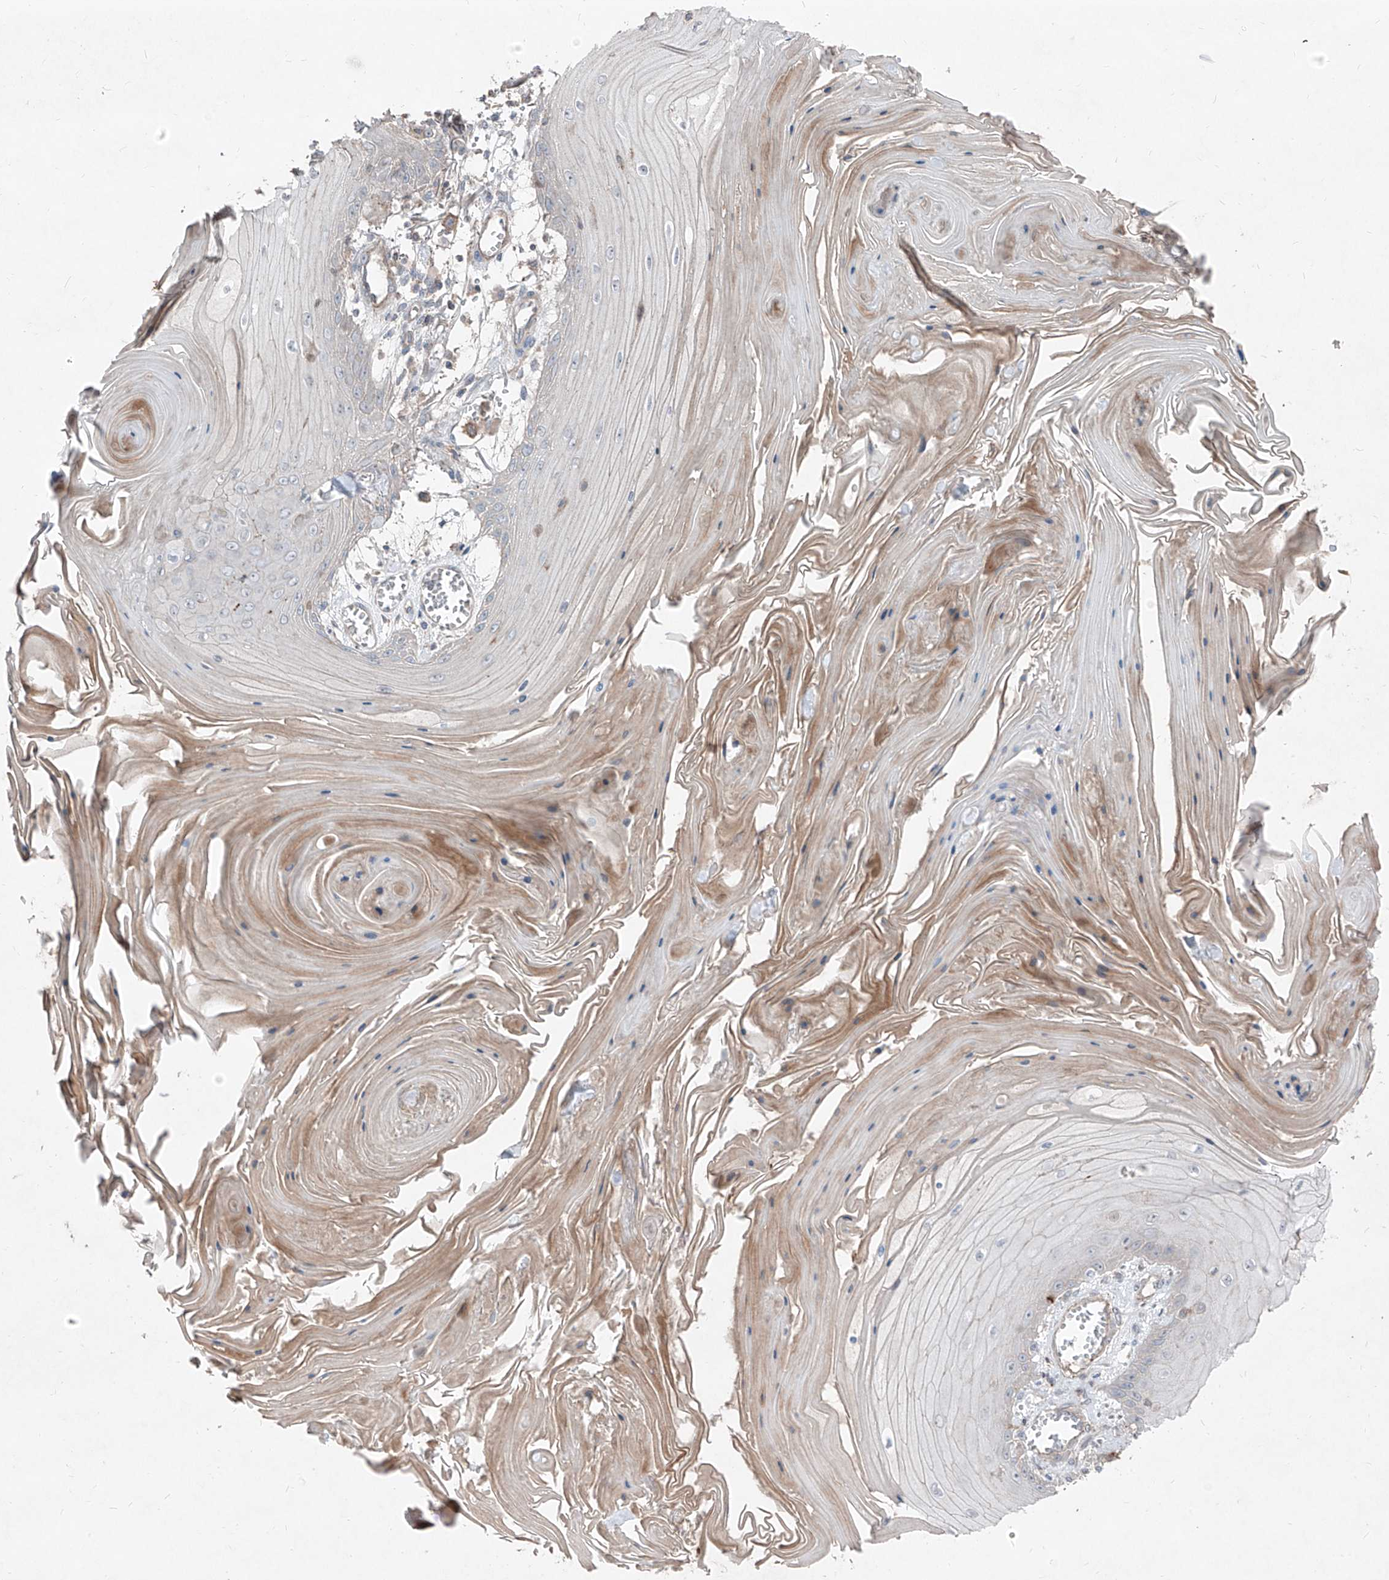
{"staining": {"intensity": "negative", "quantity": "none", "location": "none"}, "tissue": "skin cancer", "cell_type": "Tumor cells", "image_type": "cancer", "snomed": [{"axis": "morphology", "description": "Squamous cell carcinoma, NOS"}, {"axis": "topography", "description": "Skin"}], "caption": "This is a image of immunohistochemistry (IHC) staining of skin cancer (squamous cell carcinoma), which shows no staining in tumor cells.", "gene": "UFD1", "patient": {"sex": "male", "age": 74}}